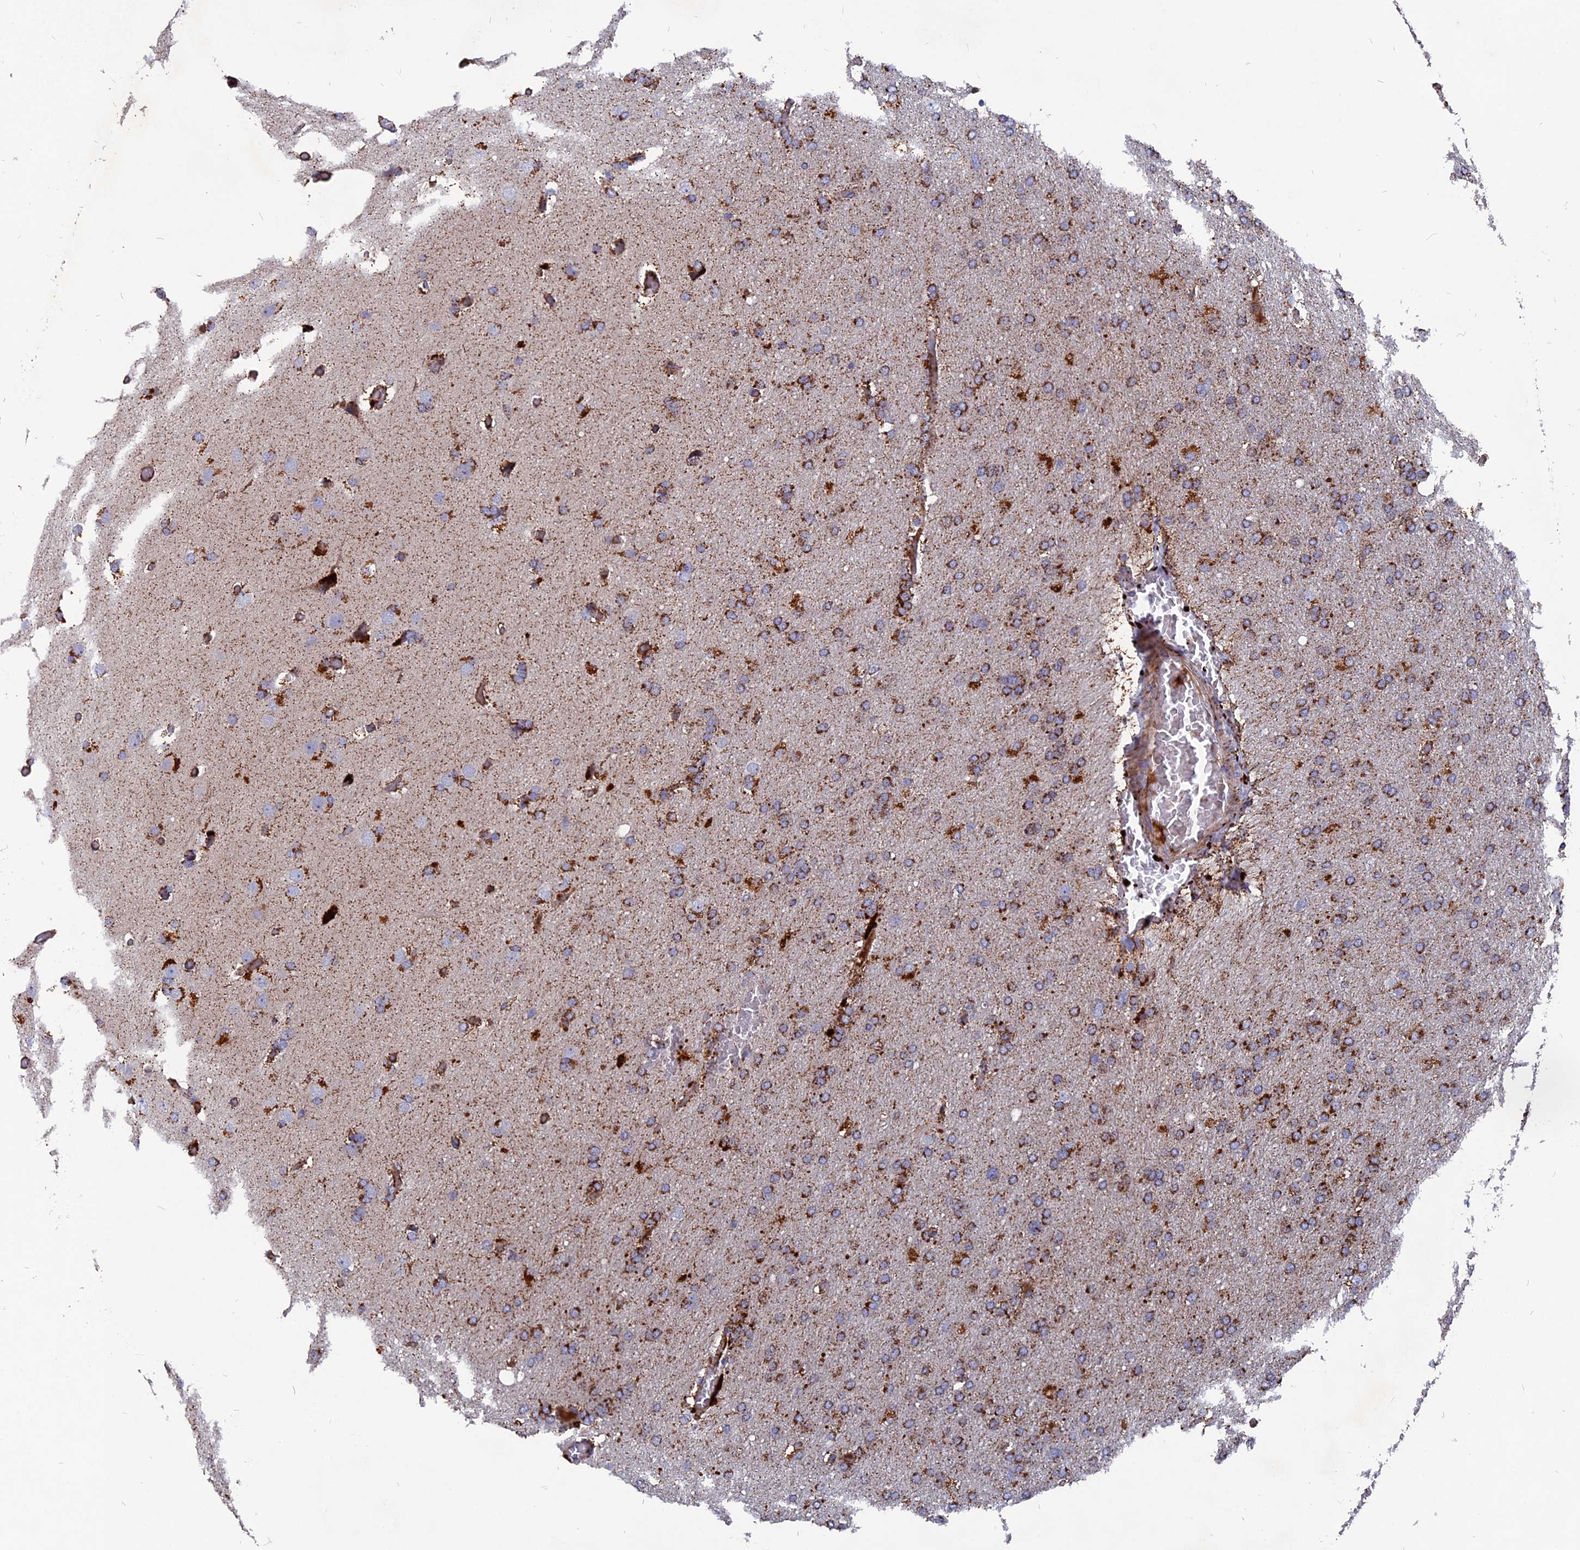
{"staining": {"intensity": "strong", "quantity": ">75%", "location": "cytoplasmic/membranous"}, "tissue": "glioma", "cell_type": "Tumor cells", "image_type": "cancer", "snomed": [{"axis": "morphology", "description": "Glioma, malignant, High grade"}, {"axis": "topography", "description": "Cerebral cortex"}], "caption": "The photomicrograph shows staining of malignant high-grade glioma, revealing strong cytoplasmic/membranous protein expression (brown color) within tumor cells.", "gene": "TGFA", "patient": {"sex": "female", "age": 36}}